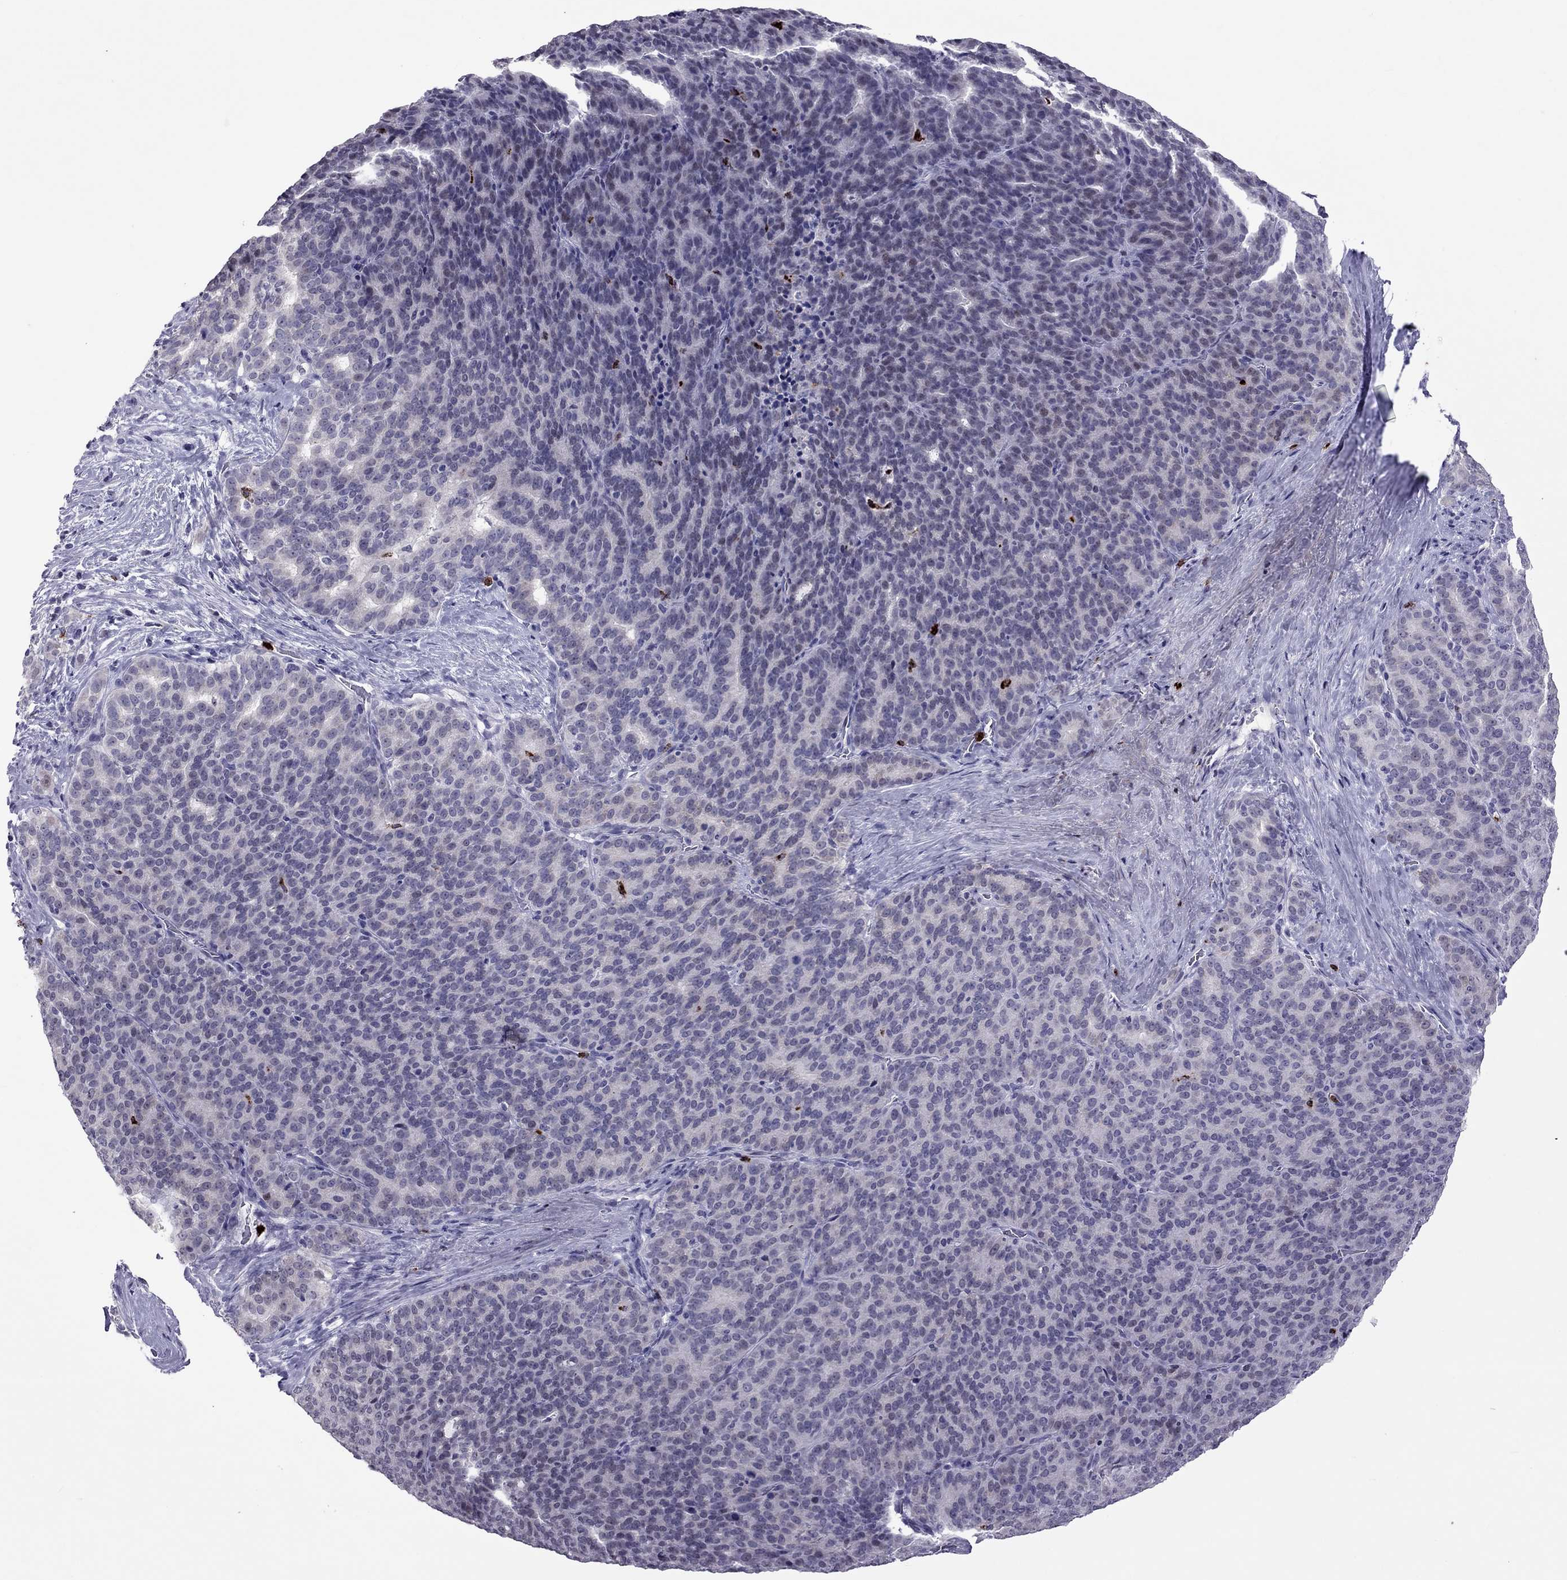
{"staining": {"intensity": "negative", "quantity": "none", "location": "none"}, "tissue": "liver cancer", "cell_type": "Tumor cells", "image_type": "cancer", "snomed": [{"axis": "morphology", "description": "Cholangiocarcinoma"}, {"axis": "topography", "description": "Liver"}], "caption": "A micrograph of human liver cholangiocarcinoma is negative for staining in tumor cells.", "gene": "CCL27", "patient": {"sex": "female", "age": 47}}